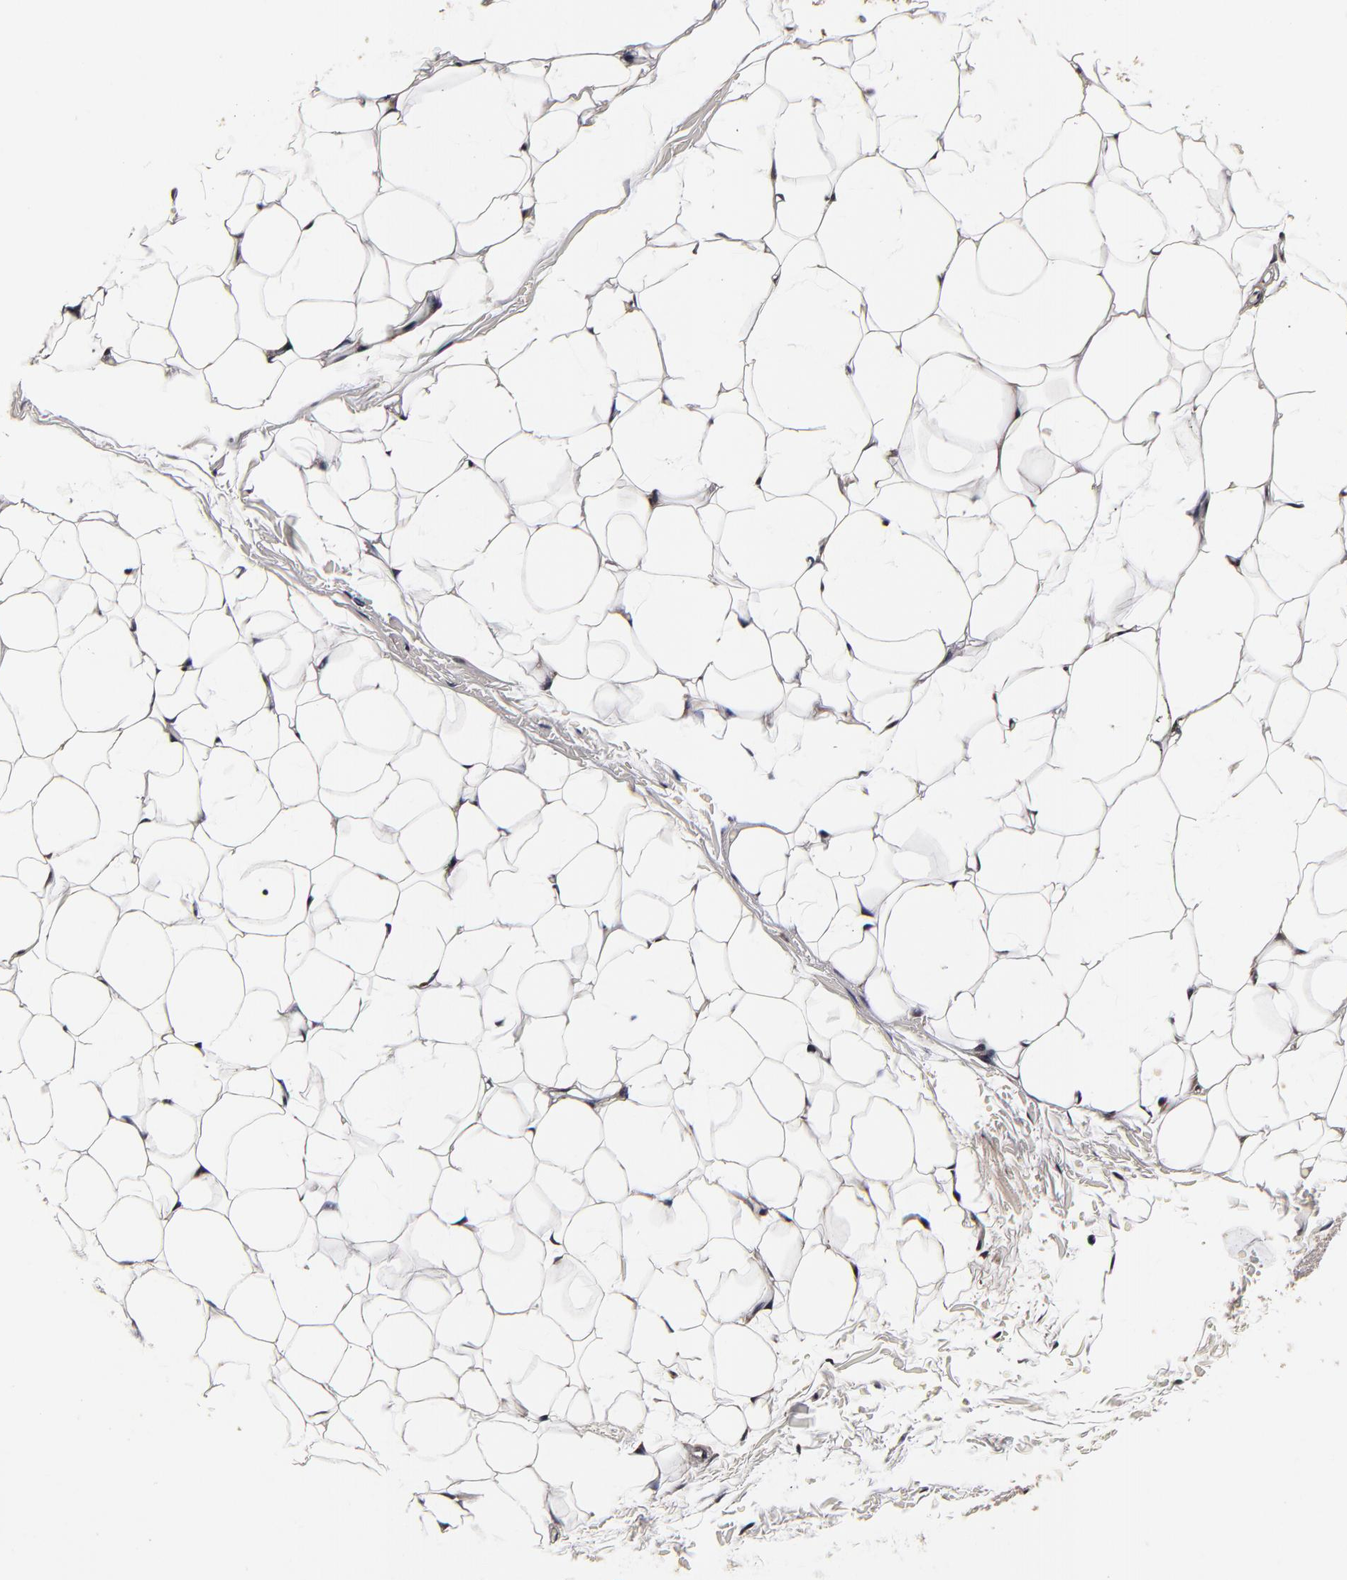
{"staining": {"intensity": "moderate", "quantity": "25%-75%", "location": "cytoplasmic/membranous"}, "tissue": "adipose tissue", "cell_type": "Adipocytes", "image_type": "normal", "snomed": [{"axis": "morphology", "description": "Normal tissue, NOS"}, {"axis": "topography", "description": "Soft tissue"}], "caption": "Immunohistochemistry (IHC) of normal adipose tissue exhibits medium levels of moderate cytoplasmic/membranous positivity in about 25%-75% of adipocytes.", "gene": "MMP15", "patient": {"sex": "male", "age": 26}}